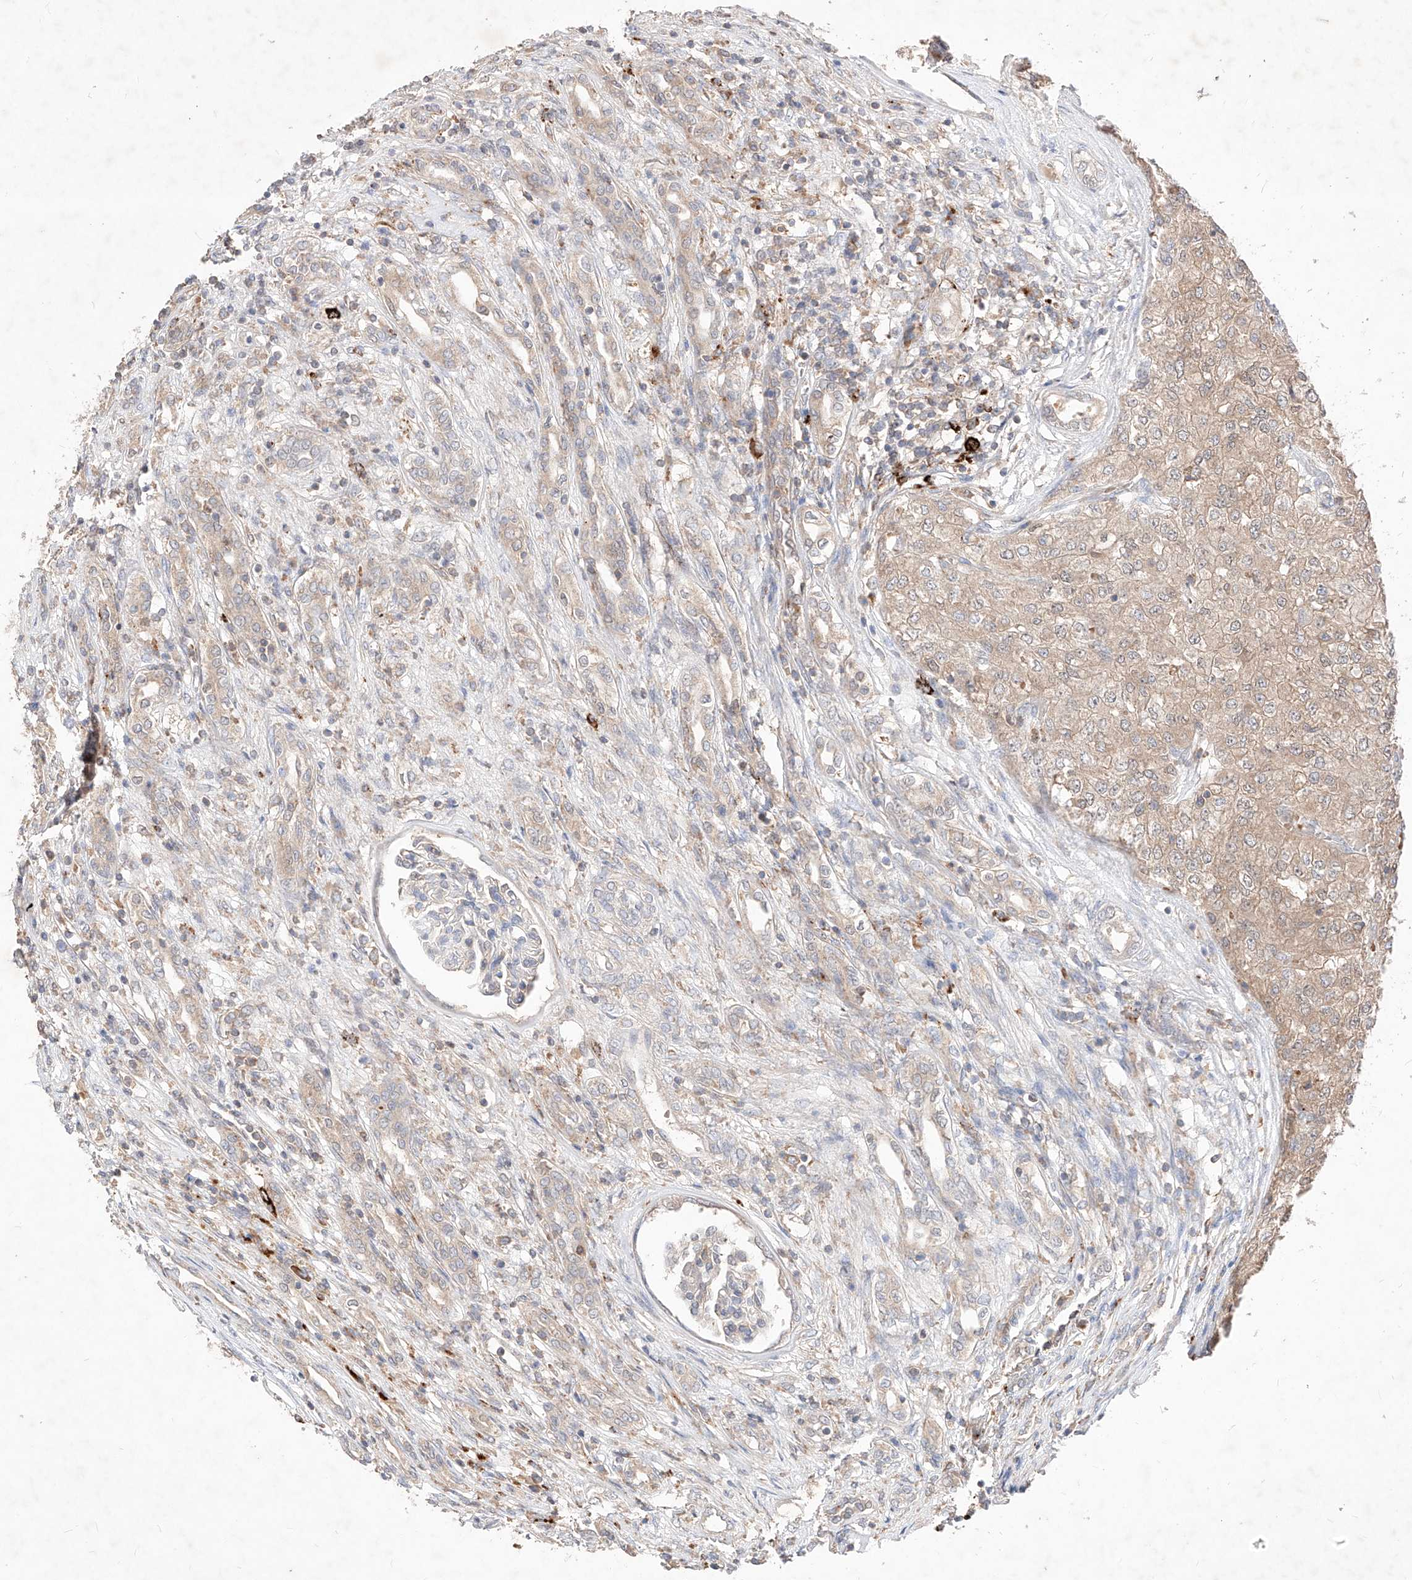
{"staining": {"intensity": "weak", "quantity": ">75%", "location": "cytoplasmic/membranous"}, "tissue": "renal cancer", "cell_type": "Tumor cells", "image_type": "cancer", "snomed": [{"axis": "morphology", "description": "Adenocarcinoma, NOS"}, {"axis": "topography", "description": "Kidney"}], "caption": "Immunohistochemistry (IHC) micrograph of neoplastic tissue: human adenocarcinoma (renal) stained using immunohistochemistry (IHC) reveals low levels of weak protein expression localized specifically in the cytoplasmic/membranous of tumor cells, appearing as a cytoplasmic/membranous brown color.", "gene": "TSNAX", "patient": {"sex": "female", "age": 54}}